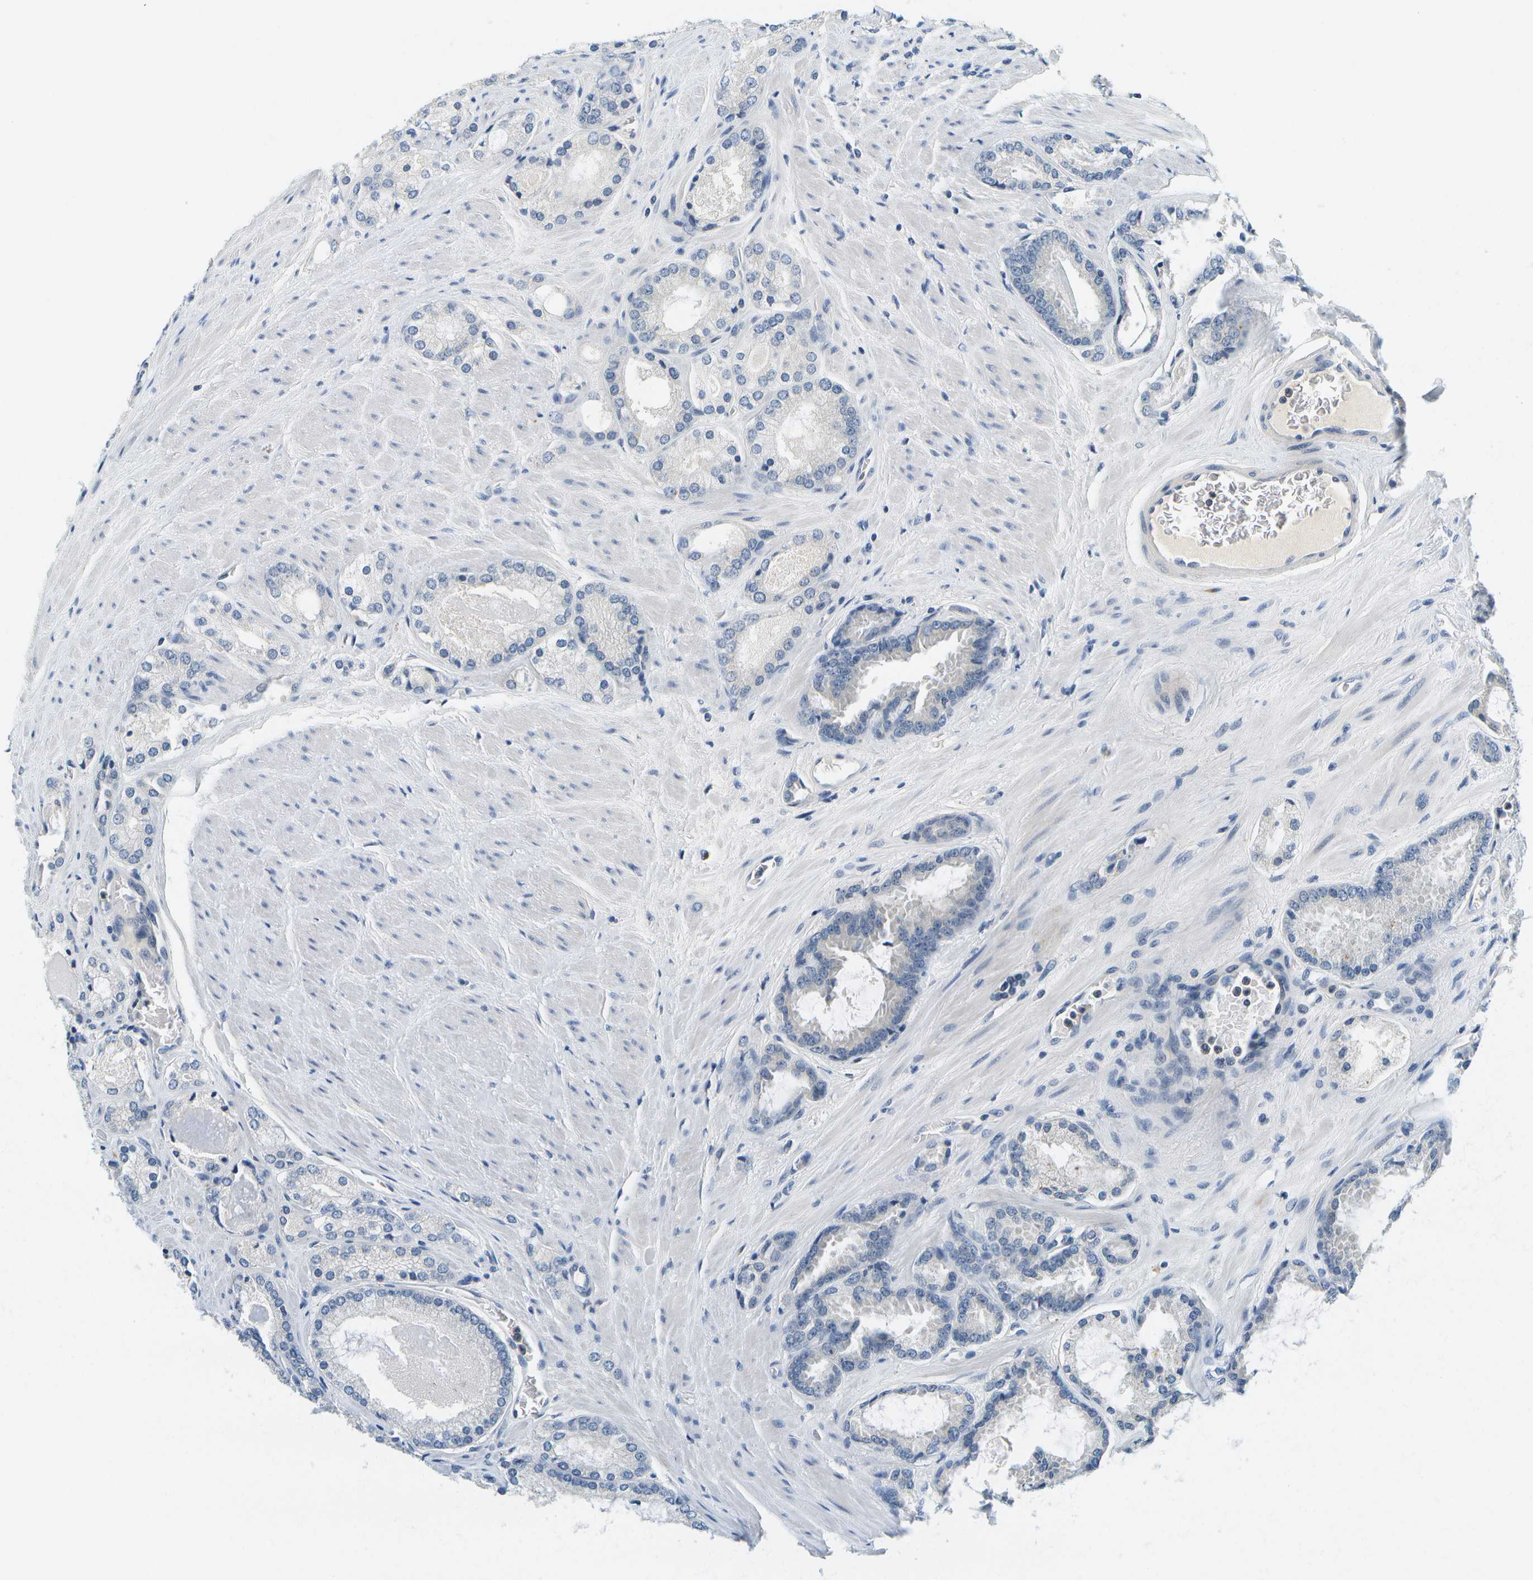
{"staining": {"intensity": "negative", "quantity": "none", "location": "none"}, "tissue": "prostate cancer", "cell_type": "Tumor cells", "image_type": "cancer", "snomed": [{"axis": "morphology", "description": "Adenocarcinoma, High grade"}, {"axis": "topography", "description": "Prostate"}], "caption": "Tumor cells are negative for brown protein staining in high-grade adenocarcinoma (prostate).", "gene": "RASGRP2", "patient": {"sex": "male", "age": 65}}